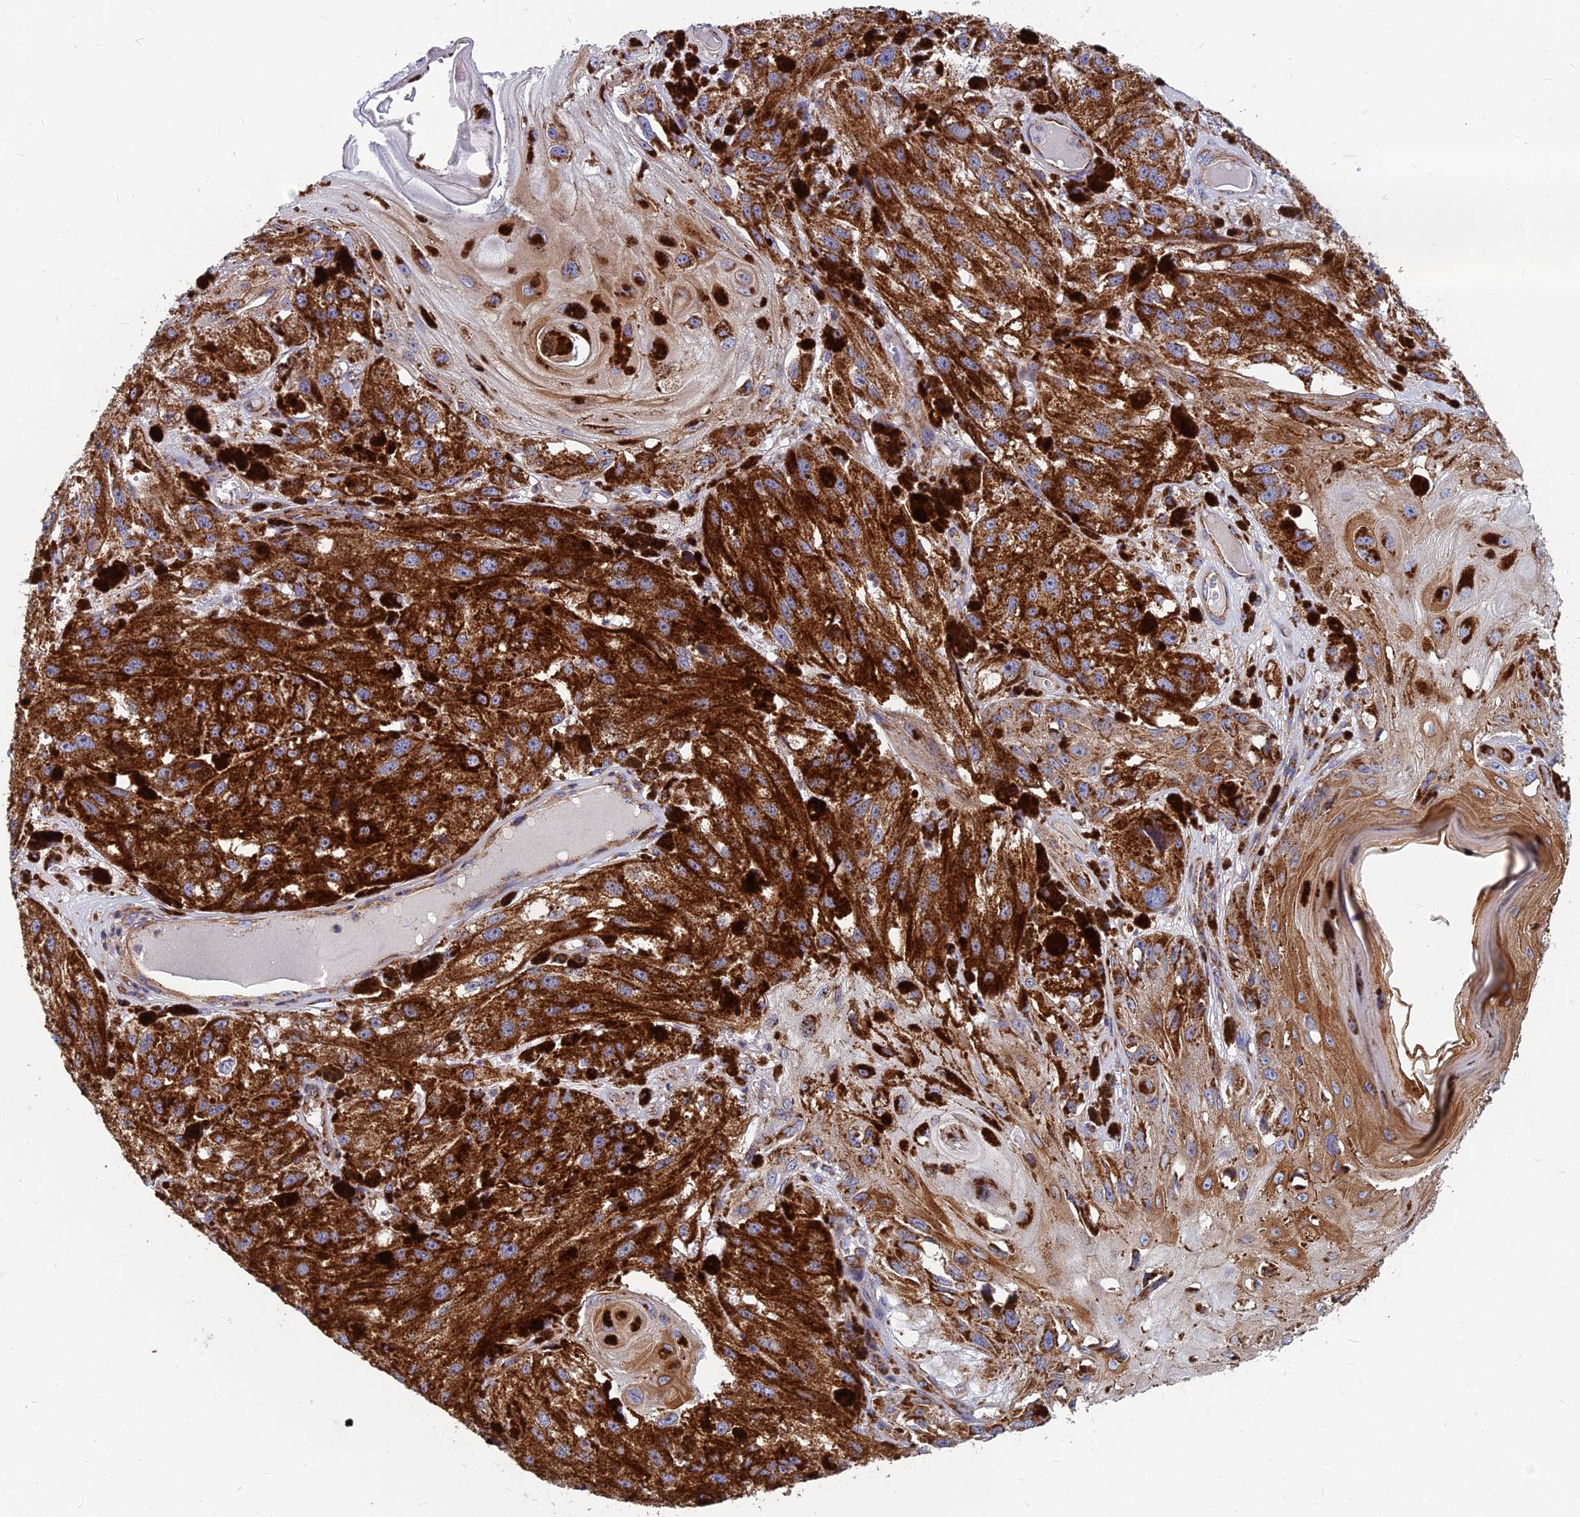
{"staining": {"intensity": "strong", "quantity": ">75%", "location": "cytoplasmic/membranous"}, "tissue": "melanoma", "cell_type": "Tumor cells", "image_type": "cancer", "snomed": [{"axis": "morphology", "description": "Malignant melanoma, NOS"}, {"axis": "topography", "description": "Skin"}], "caption": "Immunohistochemistry of human malignant melanoma exhibits high levels of strong cytoplasmic/membranous positivity in about >75% of tumor cells.", "gene": "MRPS9", "patient": {"sex": "male", "age": 88}}